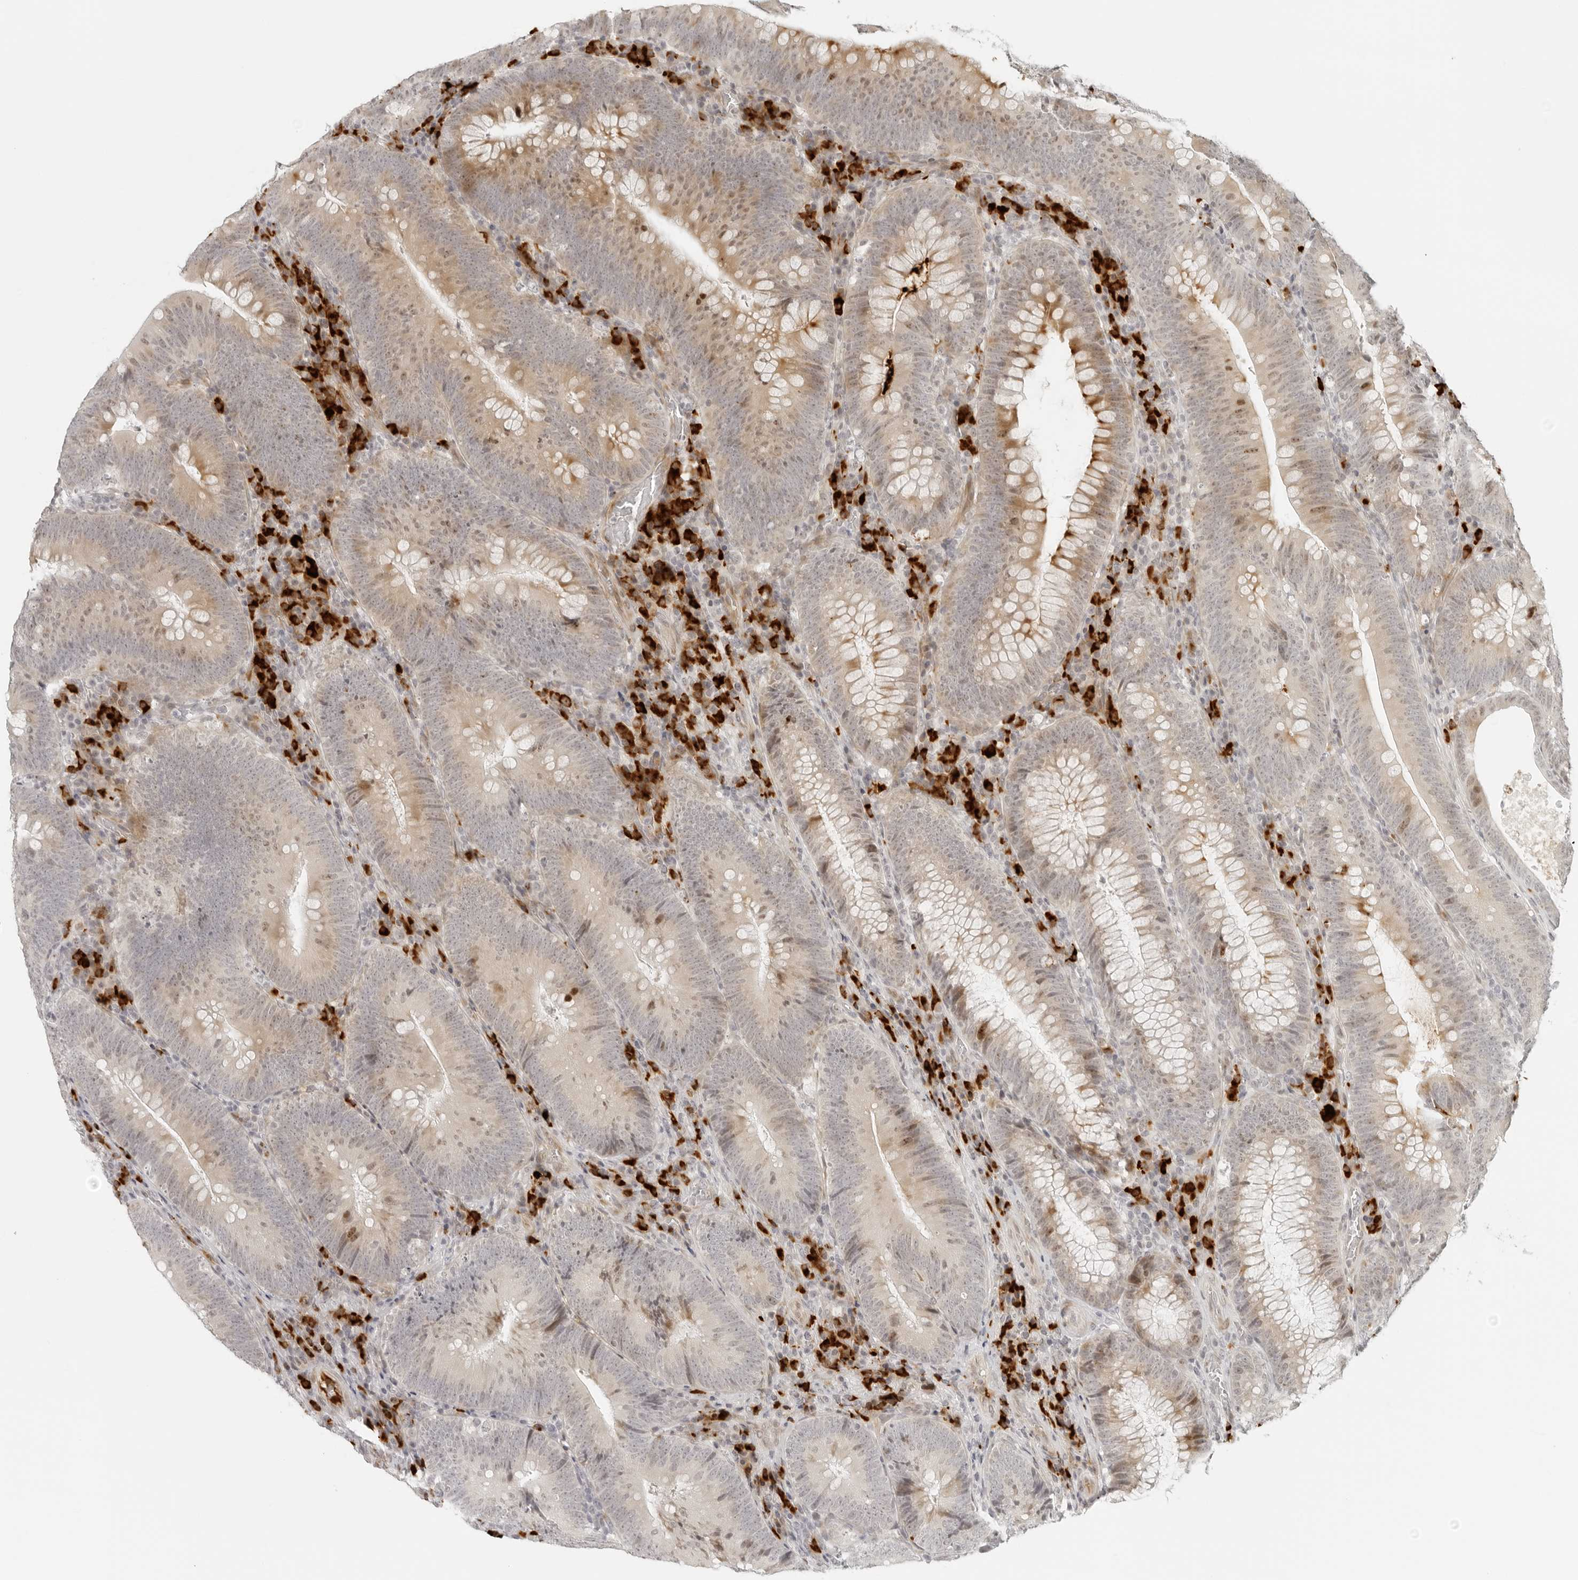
{"staining": {"intensity": "moderate", "quantity": "<25%", "location": "cytoplasmic/membranous,nuclear"}, "tissue": "colorectal cancer", "cell_type": "Tumor cells", "image_type": "cancer", "snomed": [{"axis": "morphology", "description": "Normal tissue, NOS"}, {"axis": "topography", "description": "Colon"}], "caption": "An immunohistochemistry (IHC) histopathology image of tumor tissue is shown. Protein staining in brown shows moderate cytoplasmic/membranous and nuclear positivity in colorectal cancer within tumor cells.", "gene": "ZNF678", "patient": {"sex": "female", "age": 82}}